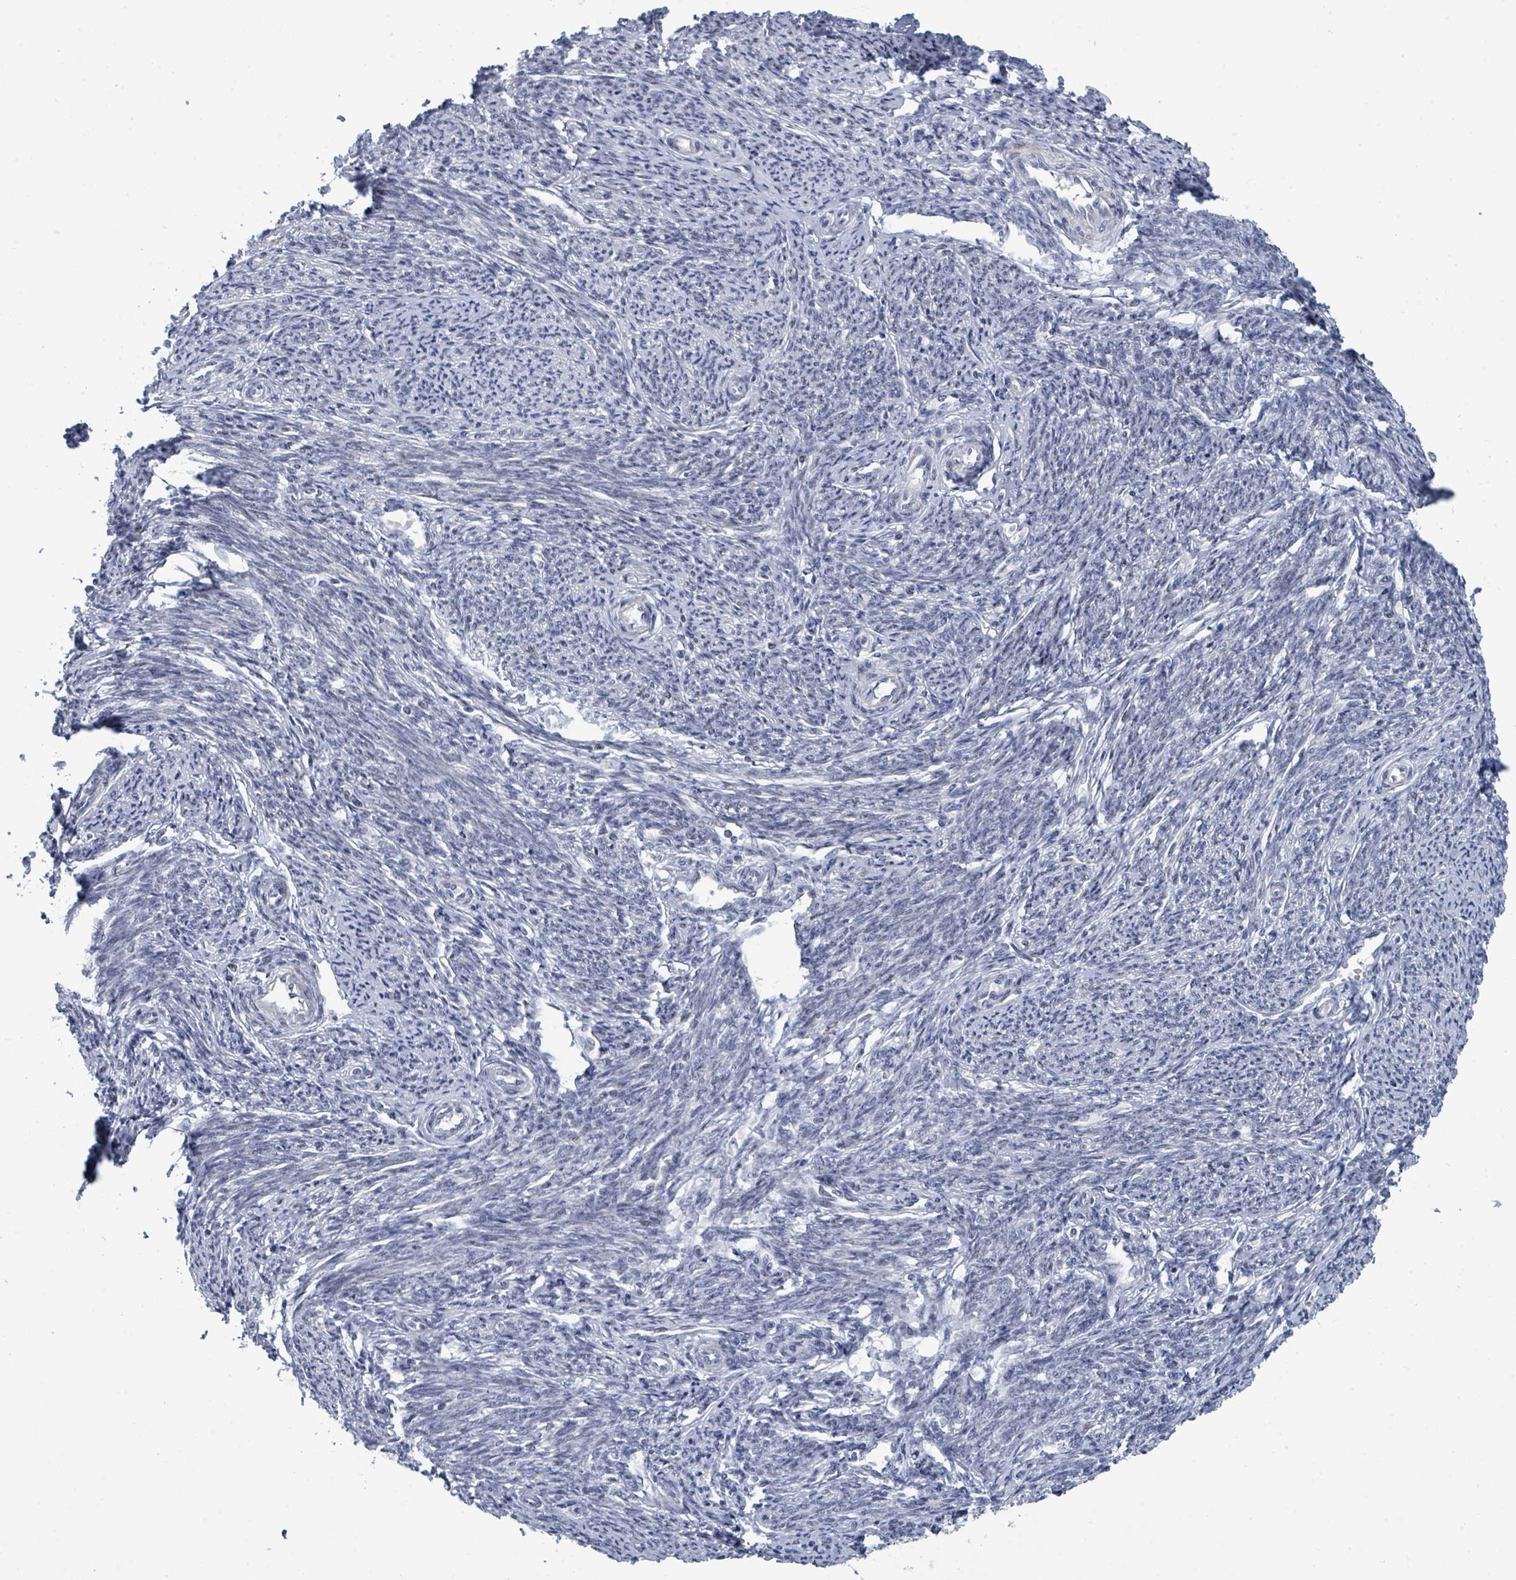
{"staining": {"intensity": "moderate", "quantity": "25%-75%", "location": "cytoplasmic/membranous"}, "tissue": "smooth muscle", "cell_type": "Smooth muscle cells", "image_type": "normal", "snomed": [{"axis": "morphology", "description": "Normal tissue, NOS"}, {"axis": "topography", "description": "Smooth muscle"}, {"axis": "topography", "description": "Uterus"}], "caption": "IHC of unremarkable smooth muscle displays medium levels of moderate cytoplasmic/membranous staining in approximately 25%-75% of smooth muscle cells.", "gene": "CT45A10", "patient": {"sex": "female", "age": 59}}